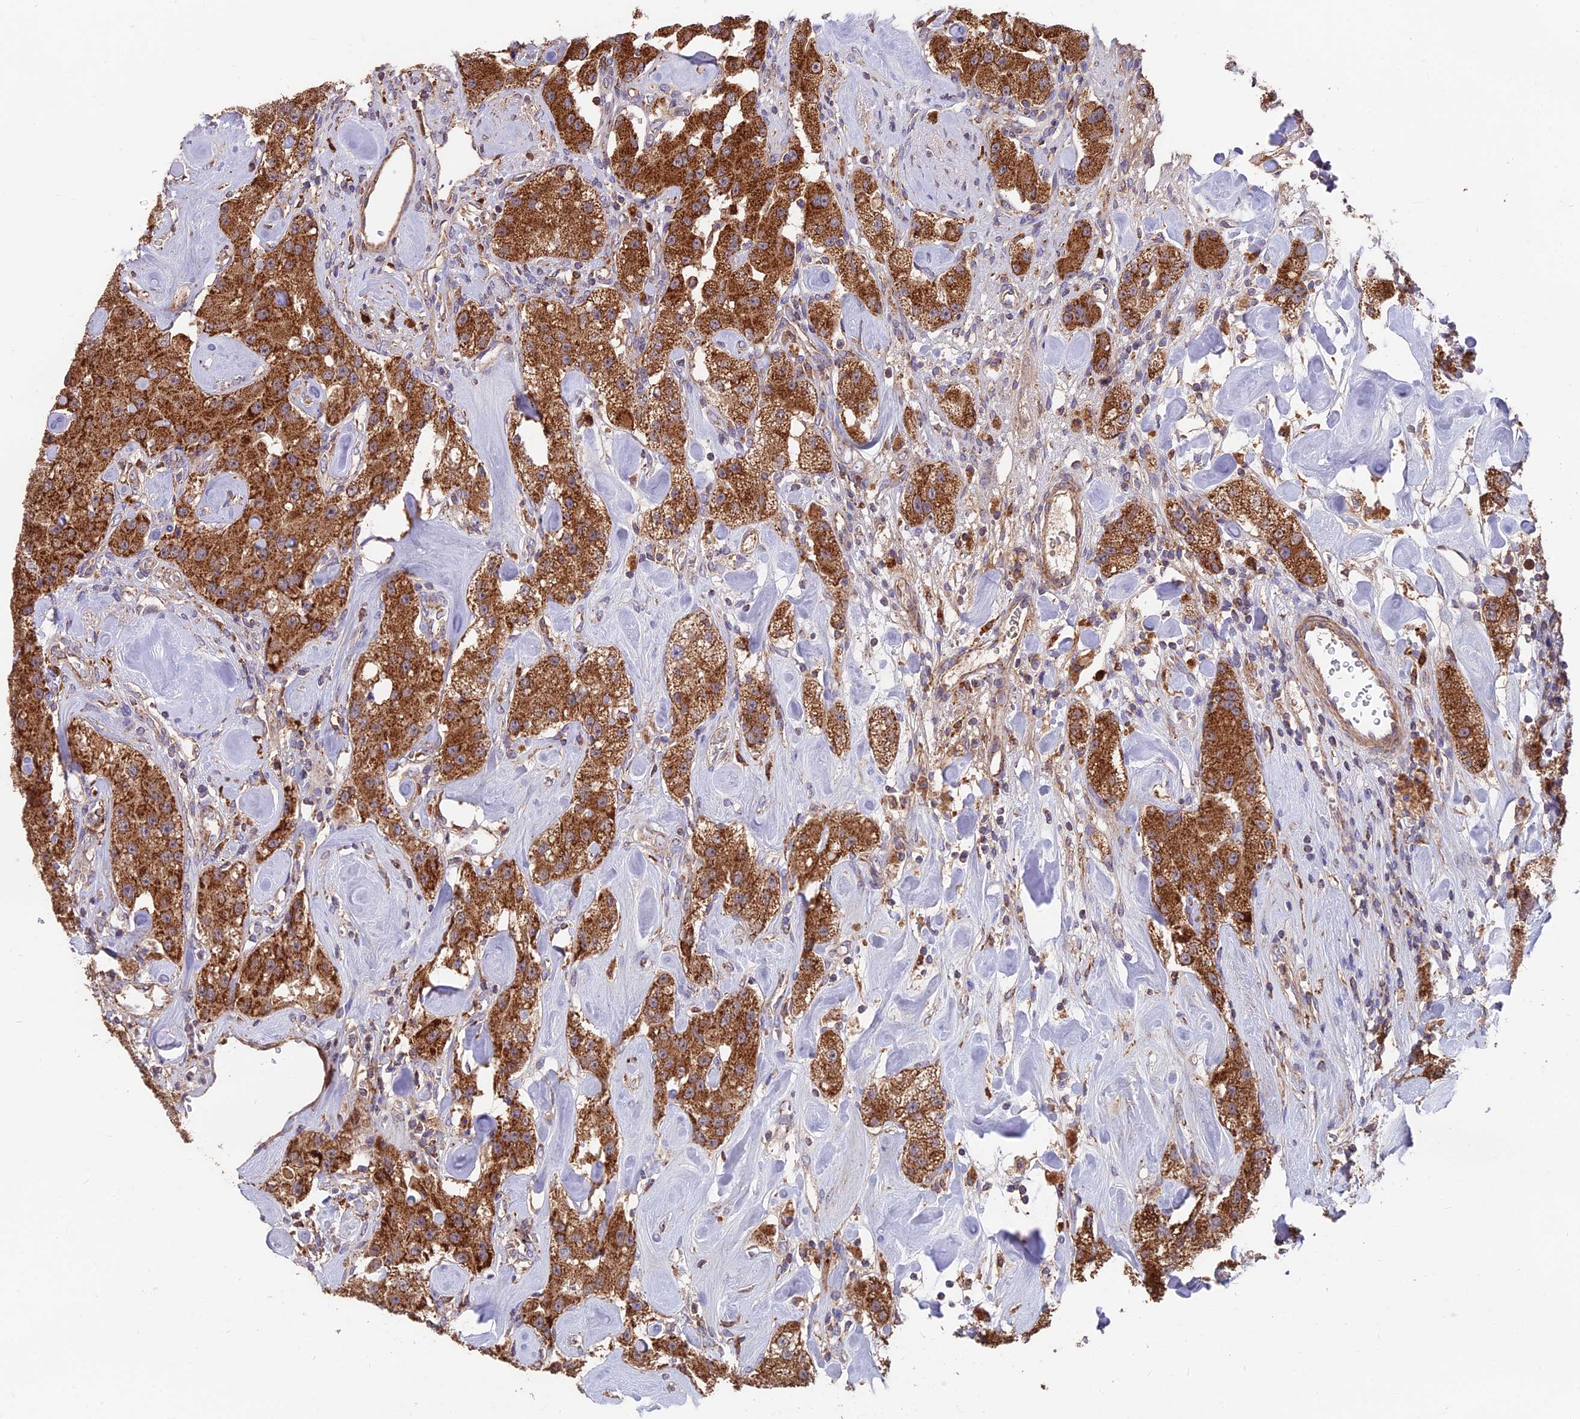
{"staining": {"intensity": "strong", "quantity": ">75%", "location": "cytoplasmic/membranous"}, "tissue": "carcinoid", "cell_type": "Tumor cells", "image_type": "cancer", "snomed": [{"axis": "morphology", "description": "Carcinoid, malignant, NOS"}, {"axis": "topography", "description": "Pancreas"}], "caption": "IHC micrograph of human carcinoid stained for a protein (brown), which demonstrates high levels of strong cytoplasmic/membranous expression in approximately >75% of tumor cells.", "gene": "IFT22", "patient": {"sex": "male", "age": 41}}